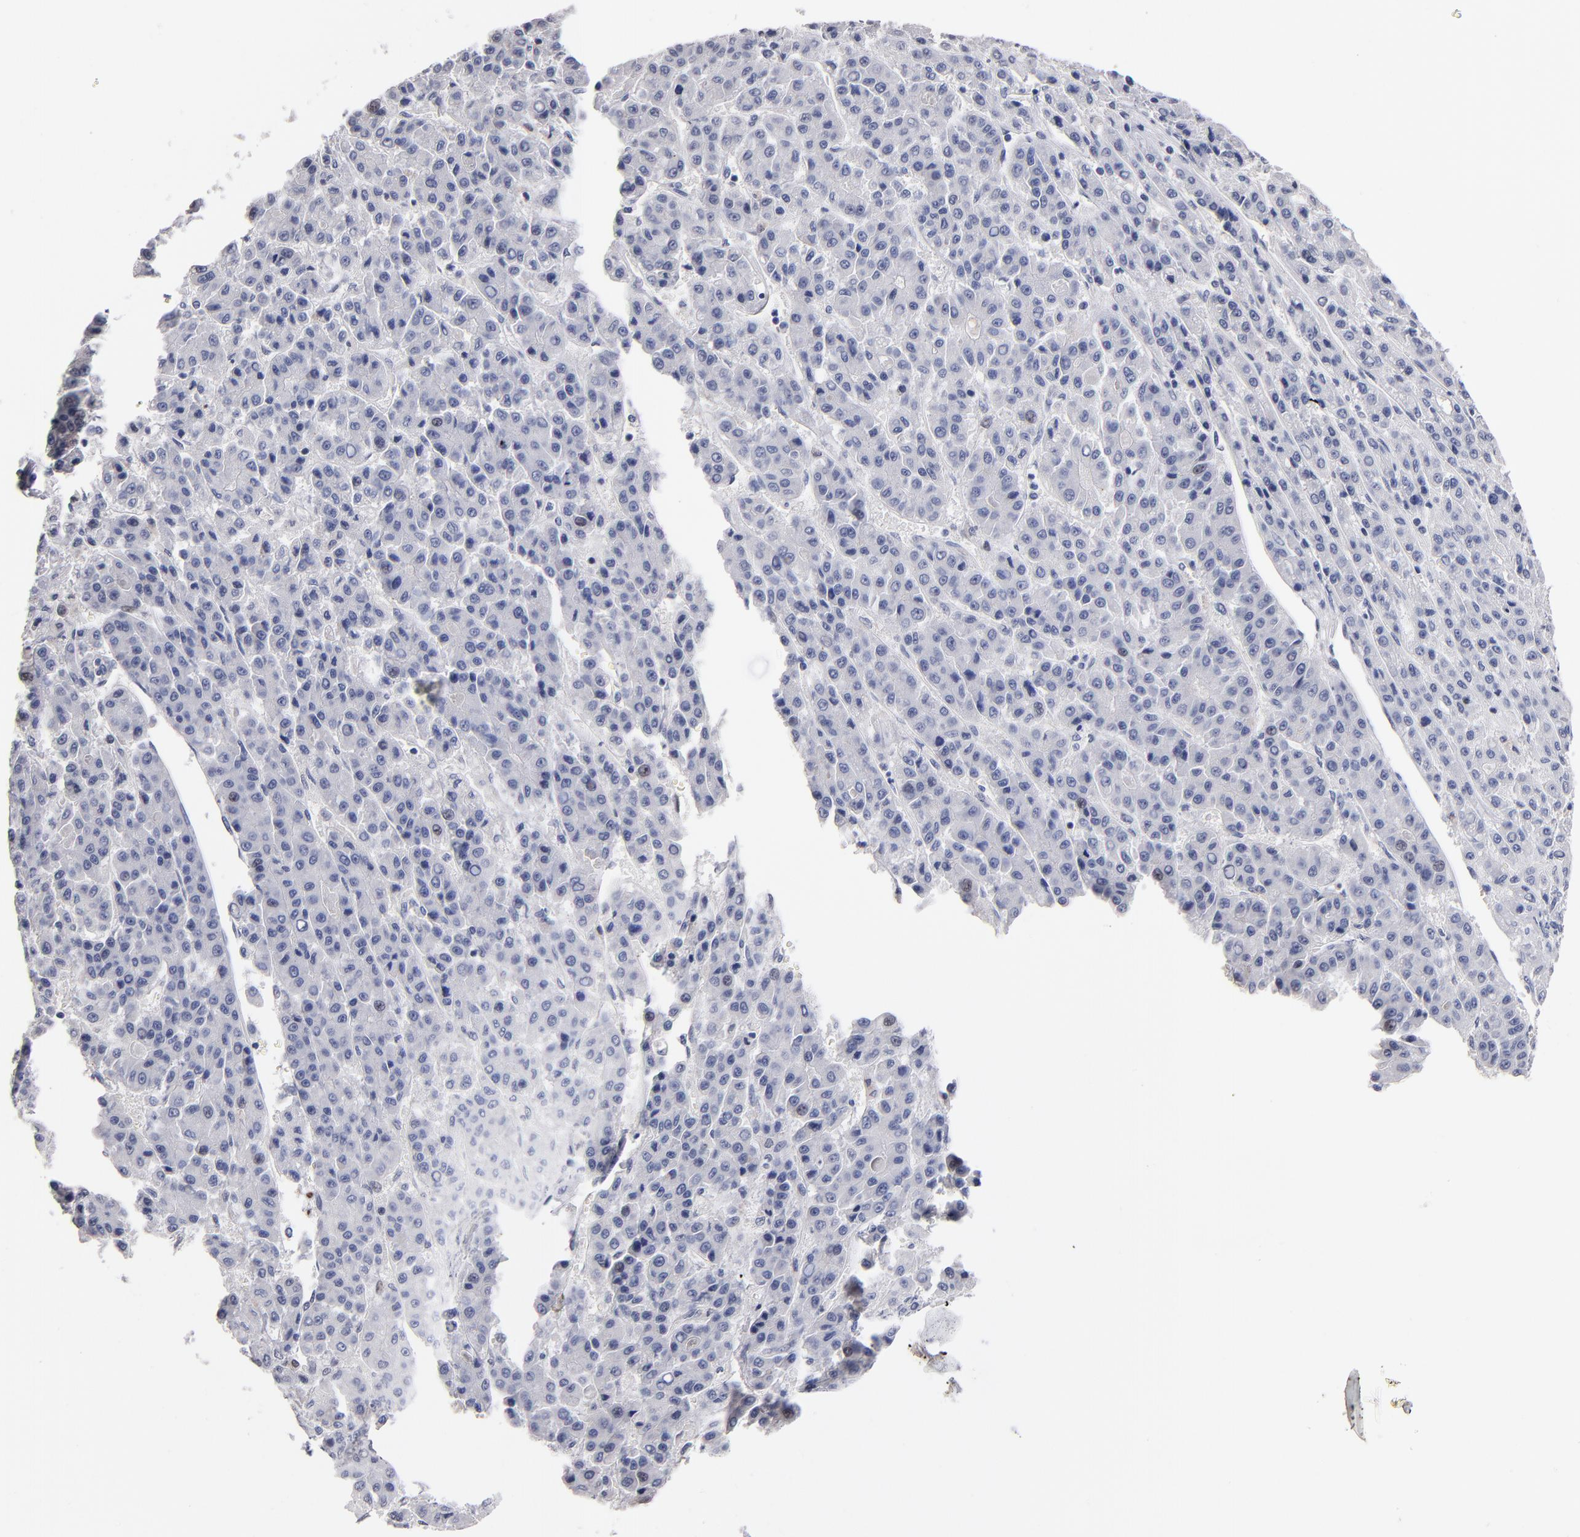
{"staining": {"intensity": "negative", "quantity": "none", "location": "none"}, "tissue": "liver cancer", "cell_type": "Tumor cells", "image_type": "cancer", "snomed": [{"axis": "morphology", "description": "Carcinoma, Hepatocellular, NOS"}, {"axis": "topography", "description": "Liver"}], "caption": "Liver cancer (hepatocellular carcinoma) was stained to show a protein in brown. There is no significant staining in tumor cells.", "gene": "MN1", "patient": {"sex": "male", "age": 70}}